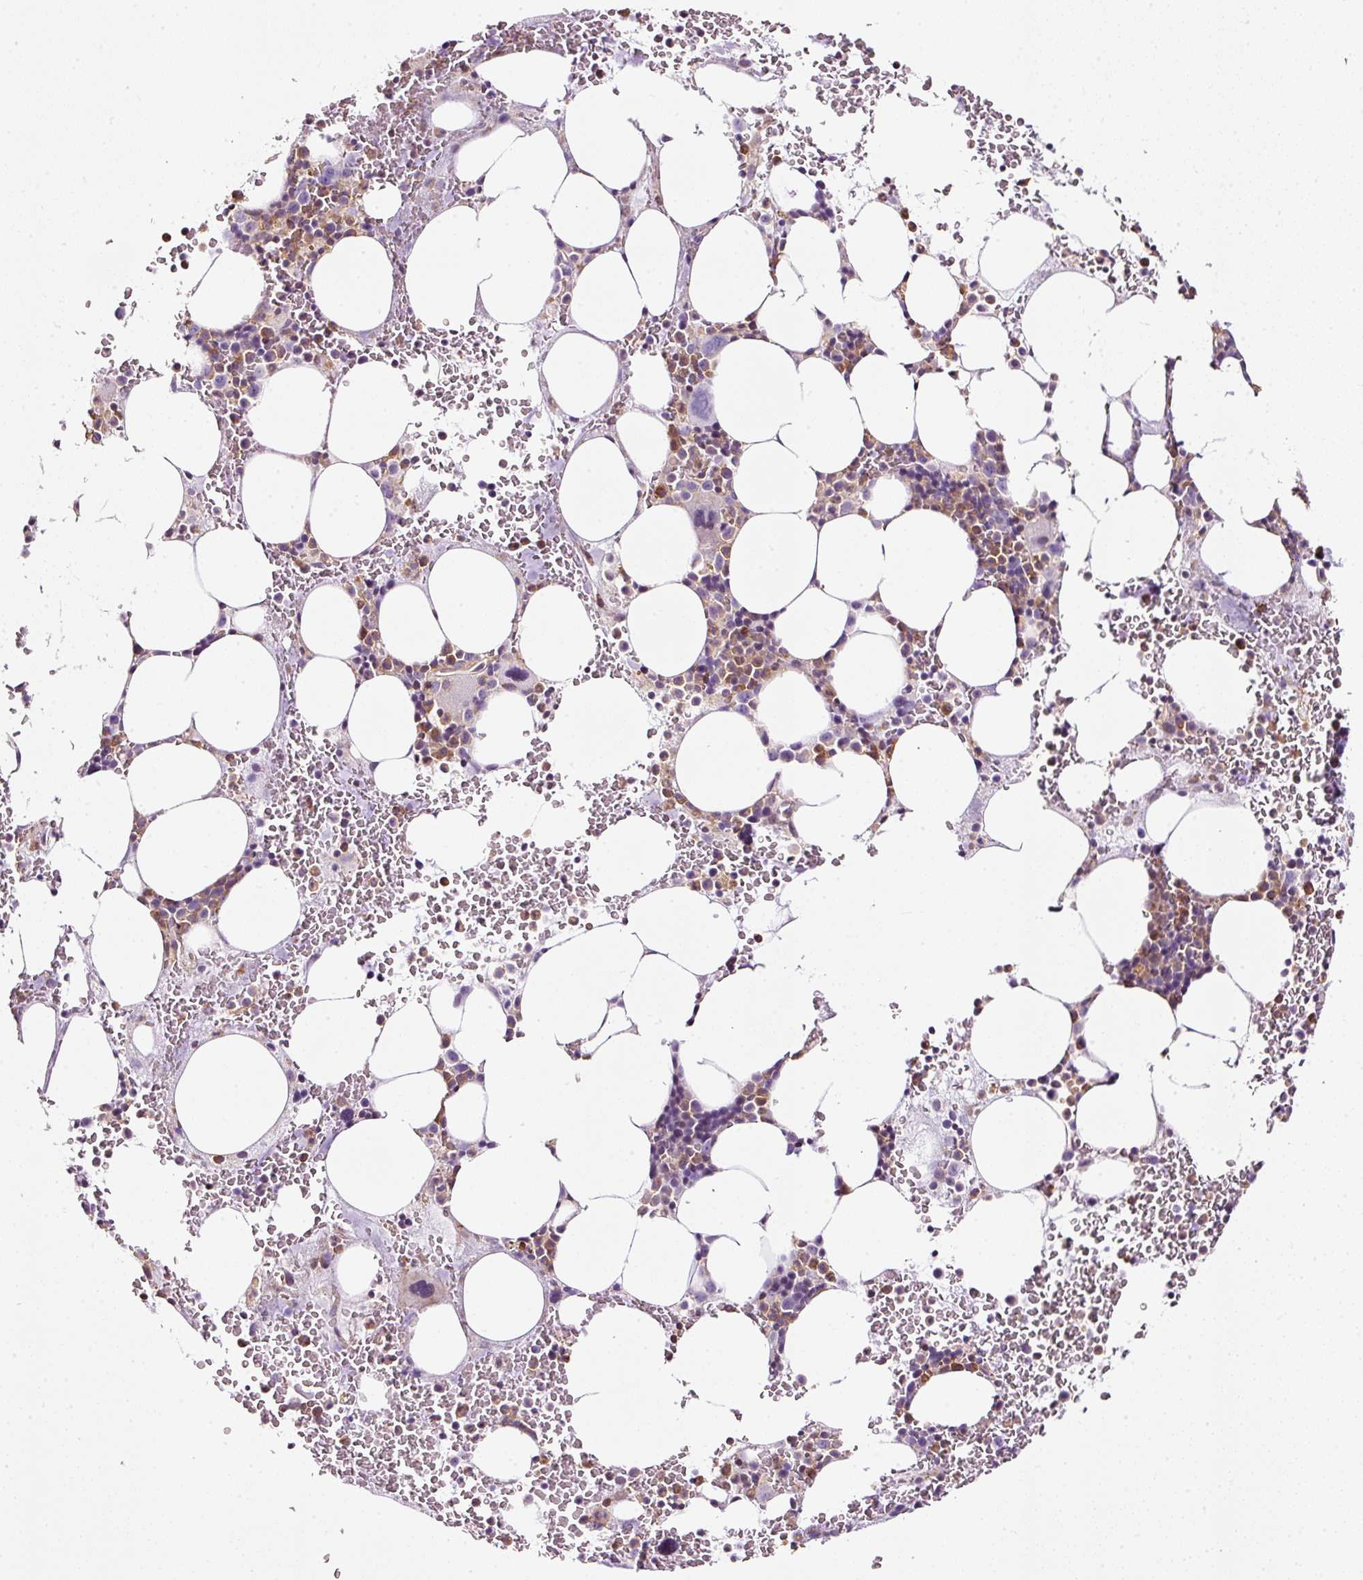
{"staining": {"intensity": "moderate", "quantity": "<25%", "location": "cytoplasmic/membranous"}, "tissue": "bone marrow", "cell_type": "Hematopoietic cells", "image_type": "normal", "snomed": [{"axis": "morphology", "description": "Normal tissue, NOS"}, {"axis": "topography", "description": "Bone marrow"}], "caption": "Immunohistochemistry (IHC) (DAB (3,3'-diaminobenzidine)) staining of normal bone marrow demonstrates moderate cytoplasmic/membranous protein expression in about <25% of hematopoietic cells. (Stains: DAB in brown, nuclei in blue, Microscopy: brightfield microscopy at high magnification).", "gene": "SCNM1", "patient": {"sex": "male", "age": 62}}